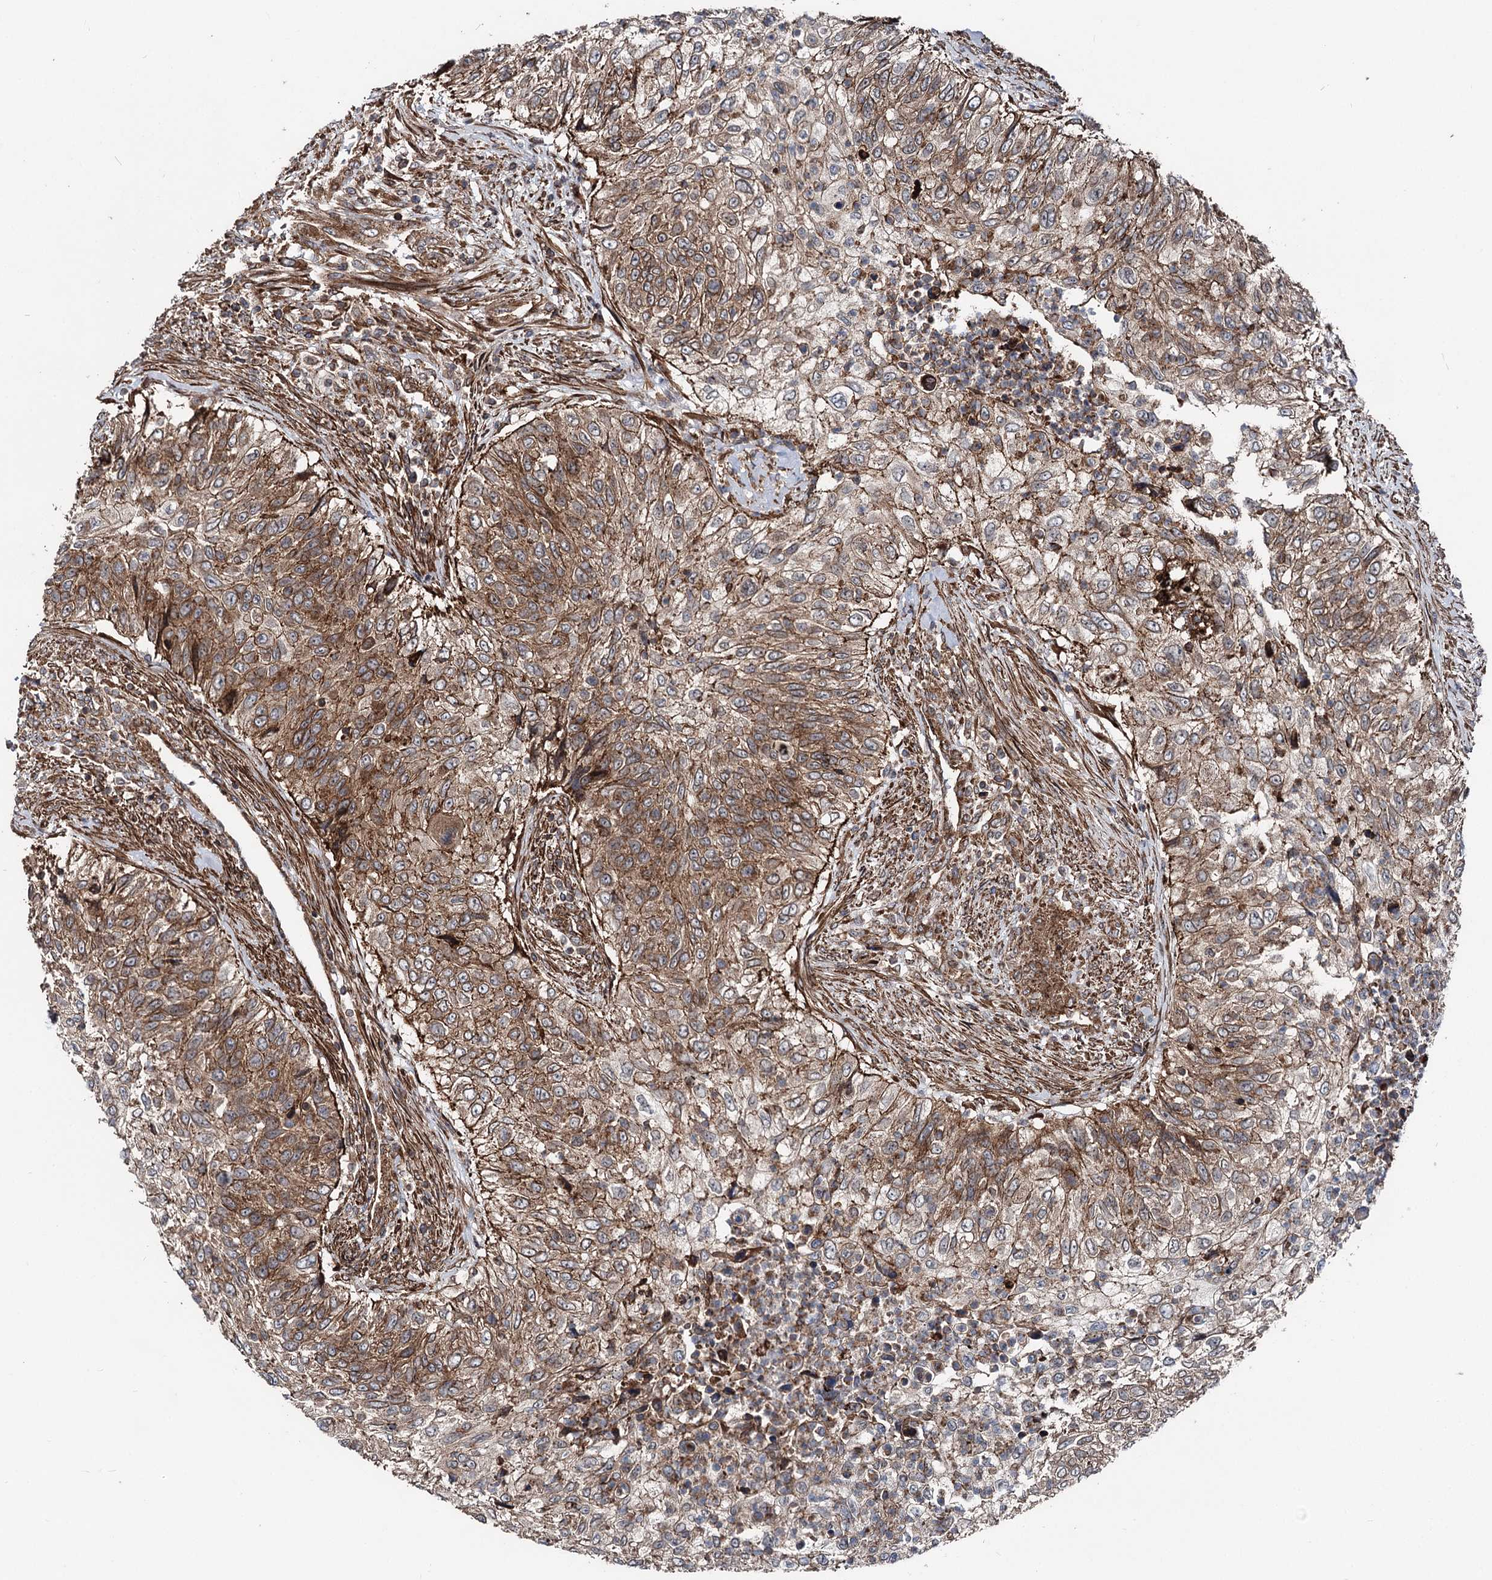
{"staining": {"intensity": "moderate", "quantity": ">75%", "location": "cytoplasmic/membranous"}, "tissue": "urothelial cancer", "cell_type": "Tumor cells", "image_type": "cancer", "snomed": [{"axis": "morphology", "description": "Urothelial carcinoma, High grade"}, {"axis": "topography", "description": "Urinary bladder"}], "caption": "This is an image of IHC staining of urothelial carcinoma (high-grade), which shows moderate positivity in the cytoplasmic/membranous of tumor cells.", "gene": "ITFG2", "patient": {"sex": "female", "age": 60}}